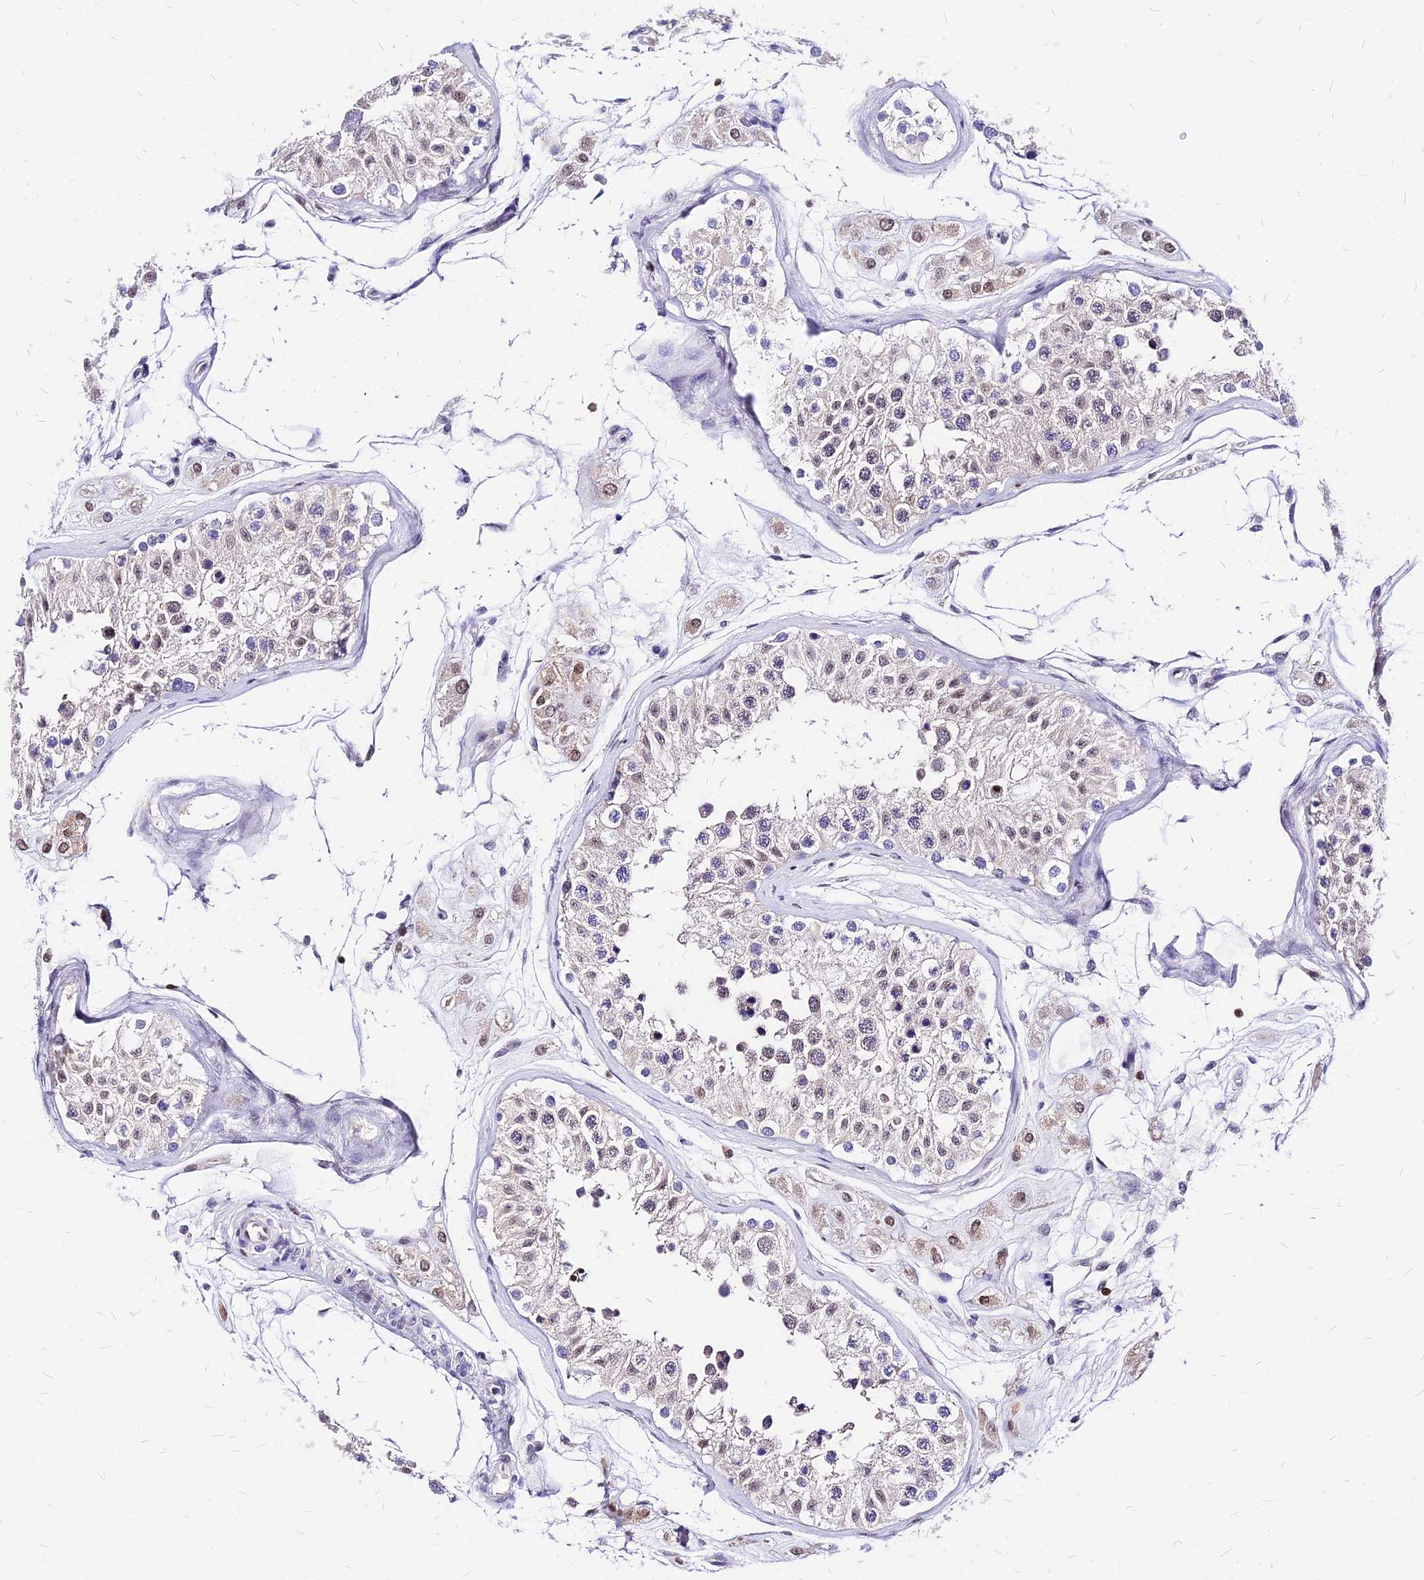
{"staining": {"intensity": "moderate", "quantity": "25%-75%", "location": "nuclear"}, "tissue": "testis", "cell_type": "Cells in seminiferous ducts", "image_type": "normal", "snomed": [{"axis": "morphology", "description": "Normal tissue, NOS"}, {"axis": "morphology", "description": "Adenocarcinoma, metastatic, NOS"}, {"axis": "topography", "description": "Testis"}], "caption": "Immunohistochemical staining of benign human testis displays medium levels of moderate nuclear positivity in approximately 25%-75% of cells in seminiferous ducts.", "gene": "PAXX", "patient": {"sex": "male", "age": 26}}